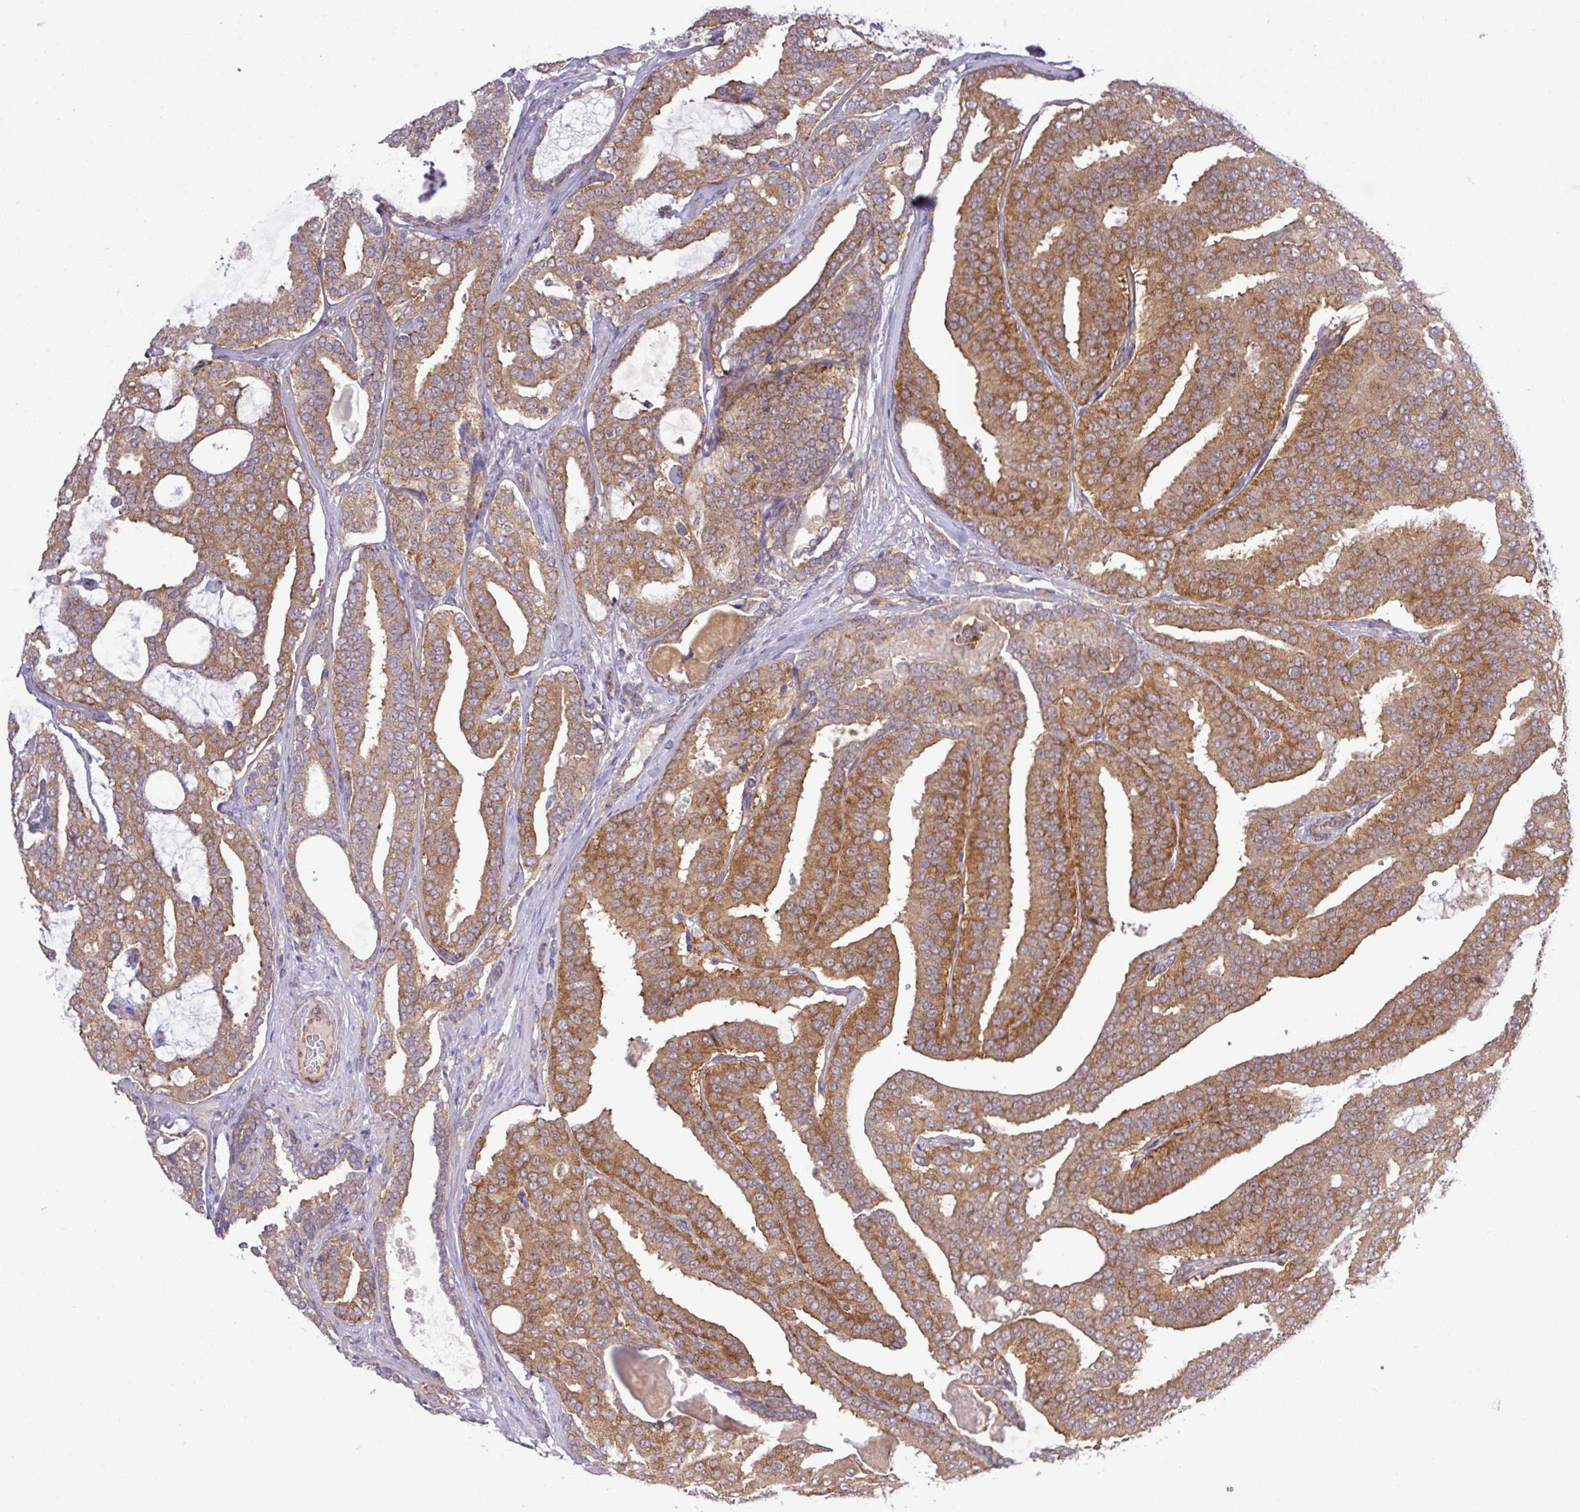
{"staining": {"intensity": "moderate", "quantity": ">75%", "location": "cytoplasmic/membranous"}, "tissue": "prostate cancer", "cell_type": "Tumor cells", "image_type": "cancer", "snomed": [{"axis": "morphology", "description": "Adenocarcinoma, High grade"}, {"axis": "topography", "description": "Prostate"}], "caption": "Prostate cancer stained with immunohistochemistry reveals moderate cytoplasmic/membranous staining in approximately >75% of tumor cells.", "gene": "FAM222B", "patient": {"sex": "male", "age": 65}}